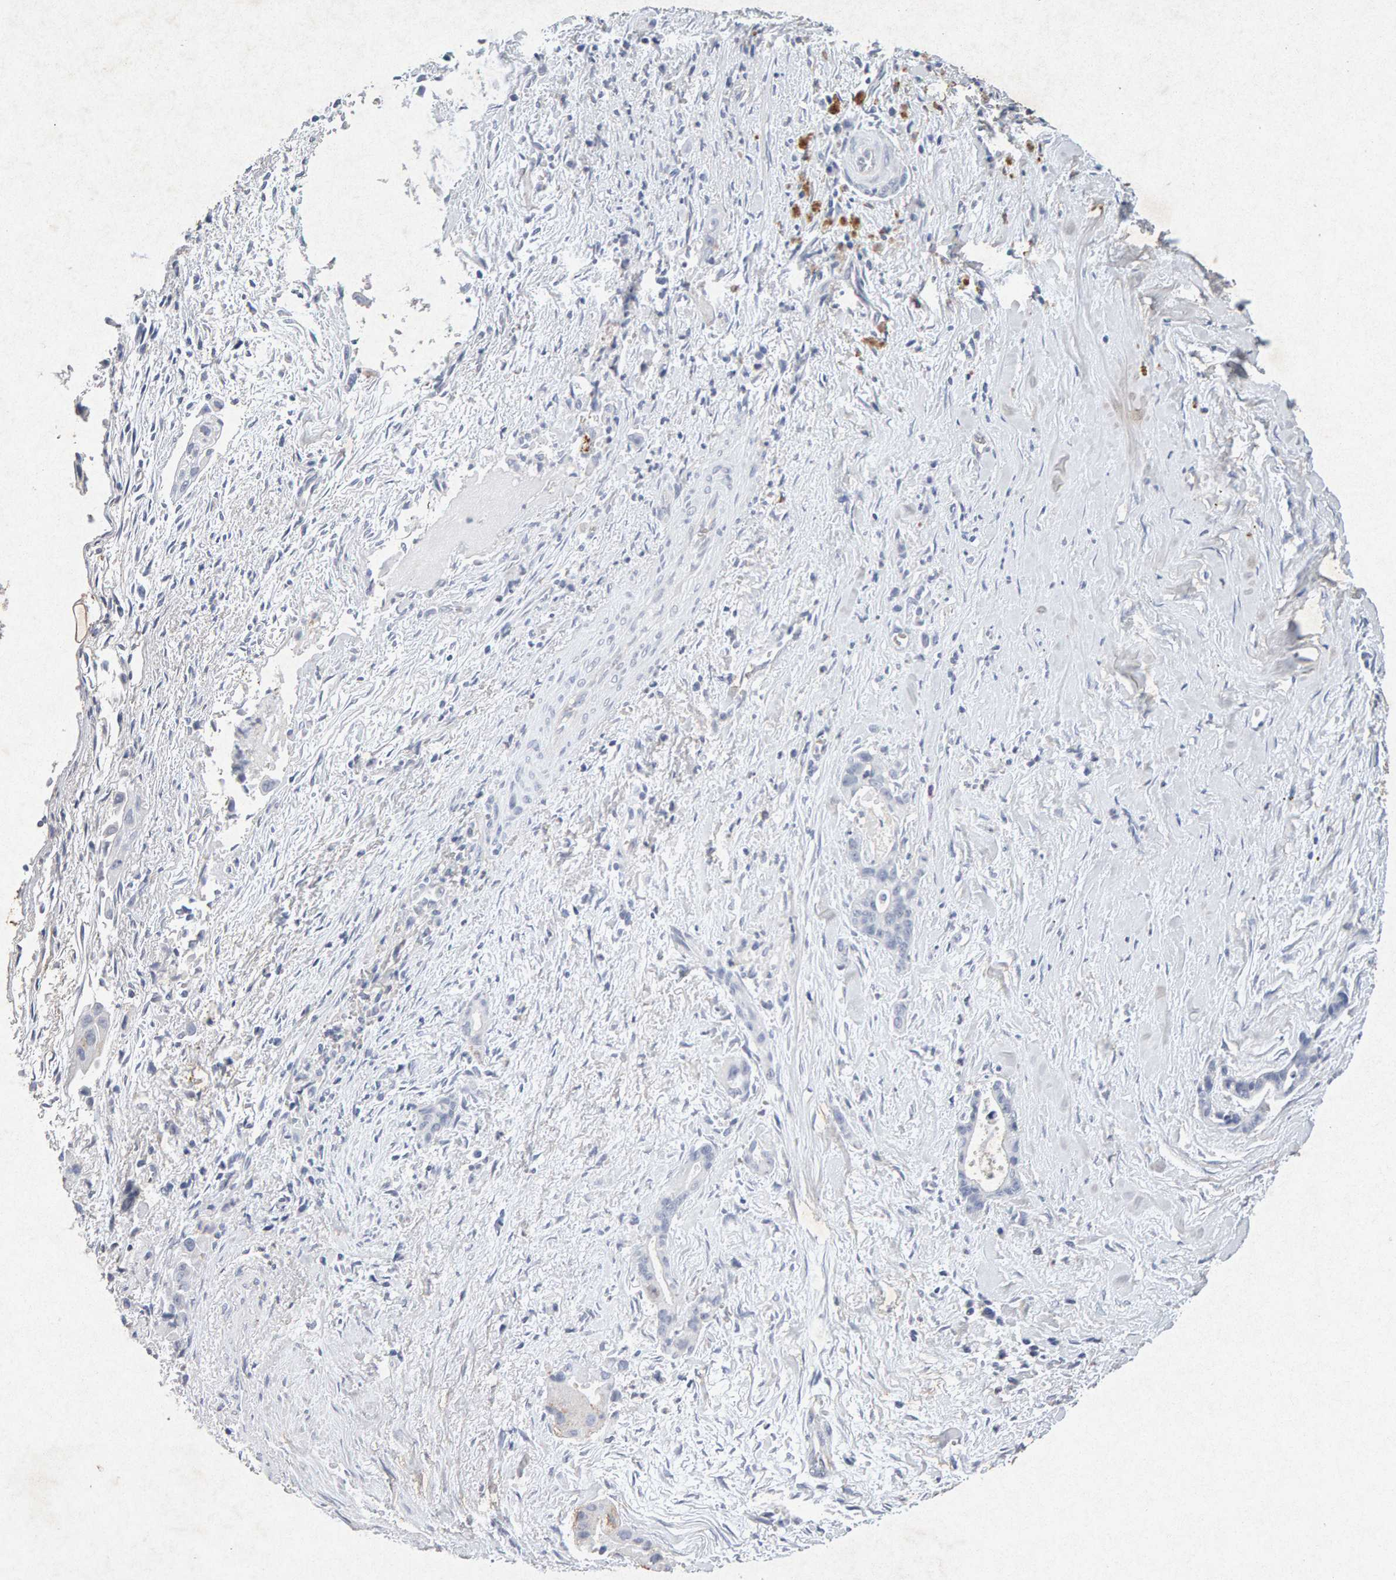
{"staining": {"intensity": "negative", "quantity": "none", "location": "none"}, "tissue": "liver cancer", "cell_type": "Tumor cells", "image_type": "cancer", "snomed": [{"axis": "morphology", "description": "Cholangiocarcinoma"}, {"axis": "topography", "description": "Liver"}], "caption": "Protein analysis of cholangiocarcinoma (liver) exhibits no significant positivity in tumor cells.", "gene": "PTPRM", "patient": {"sex": "female", "age": 55}}